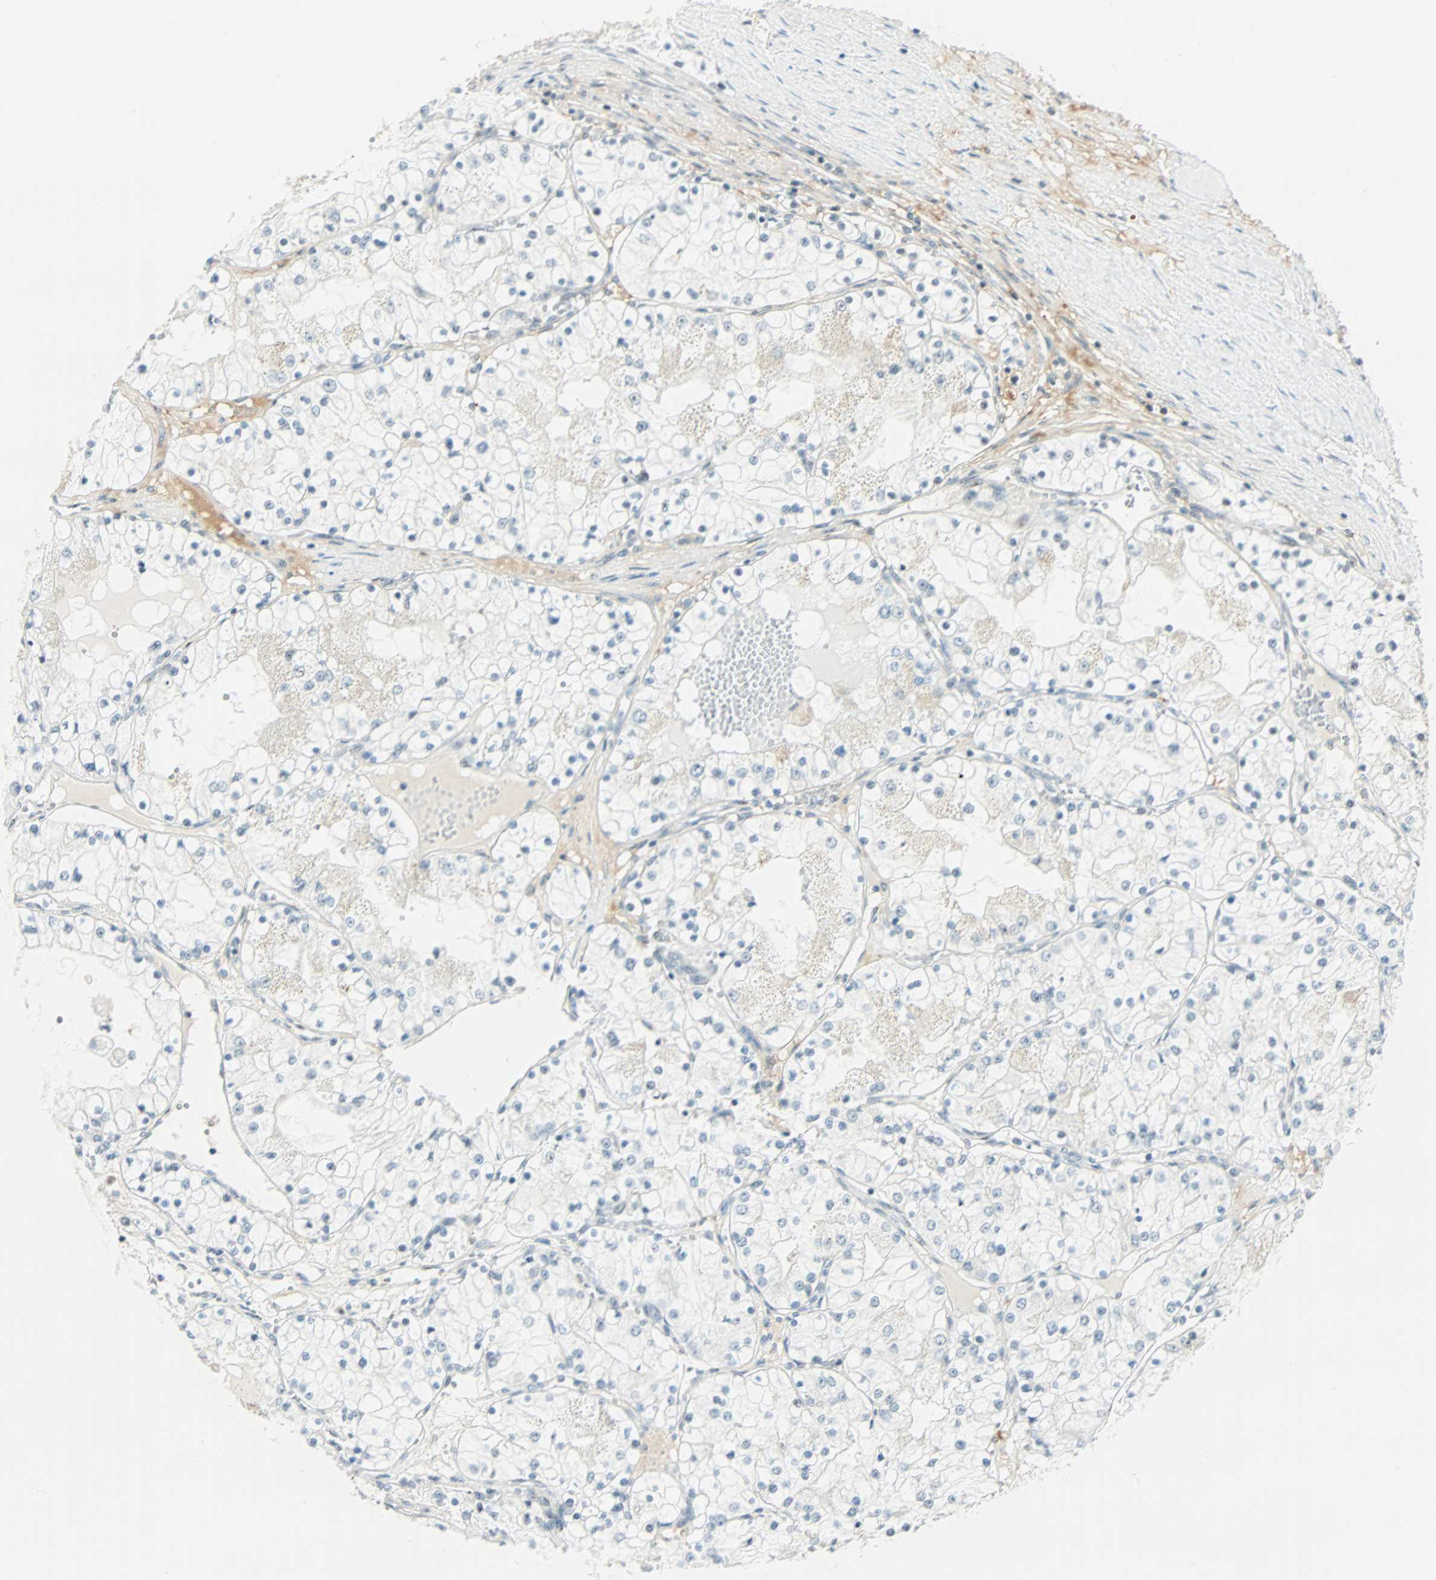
{"staining": {"intensity": "negative", "quantity": "none", "location": "none"}, "tissue": "renal cancer", "cell_type": "Tumor cells", "image_type": "cancer", "snomed": [{"axis": "morphology", "description": "Adenocarcinoma, NOS"}, {"axis": "topography", "description": "Kidney"}], "caption": "Tumor cells are negative for brown protein staining in renal adenocarcinoma.", "gene": "NELFE", "patient": {"sex": "male", "age": 68}}